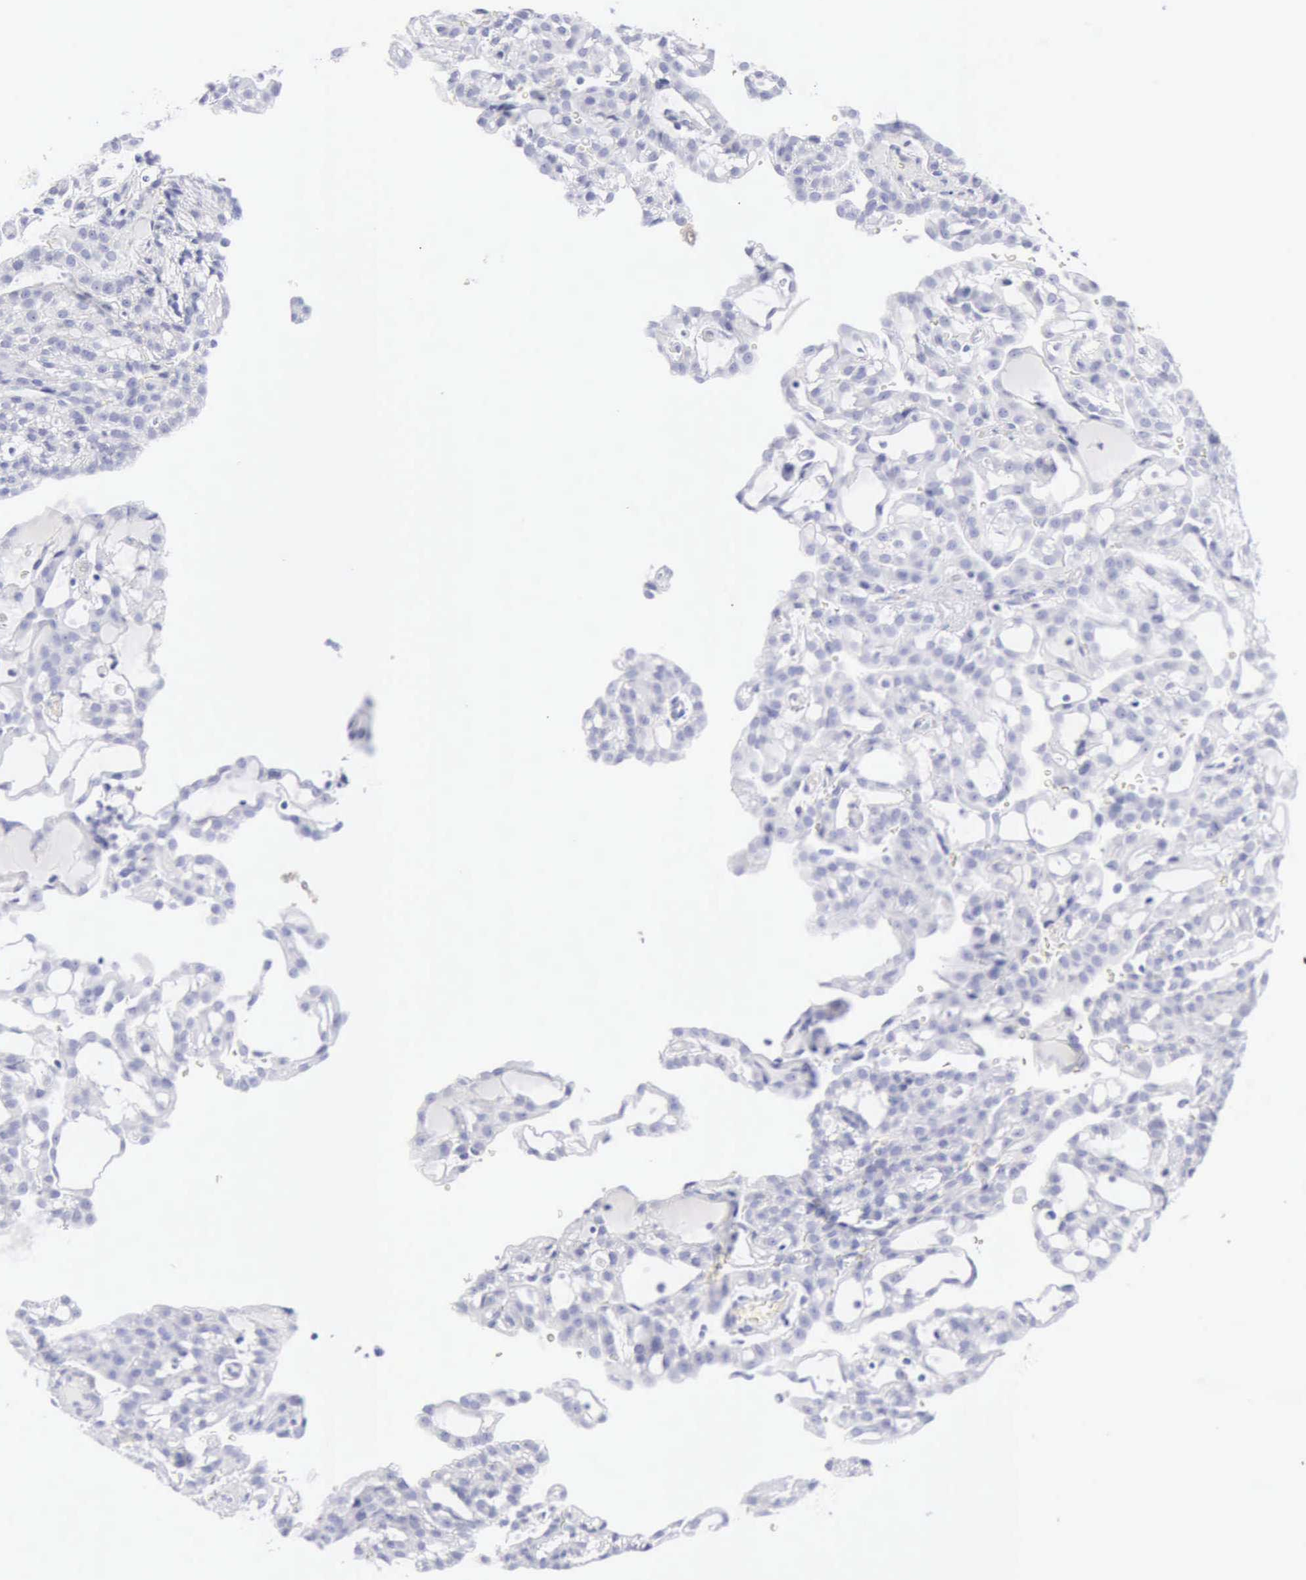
{"staining": {"intensity": "negative", "quantity": "none", "location": "none"}, "tissue": "renal cancer", "cell_type": "Tumor cells", "image_type": "cancer", "snomed": [{"axis": "morphology", "description": "Adenocarcinoma, NOS"}, {"axis": "topography", "description": "Kidney"}], "caption": "The image demonstrates no significant staining in tumor cells of renal cancer.", "gene": "KRT10", "patient": {"sex": "male", "age": 63}}